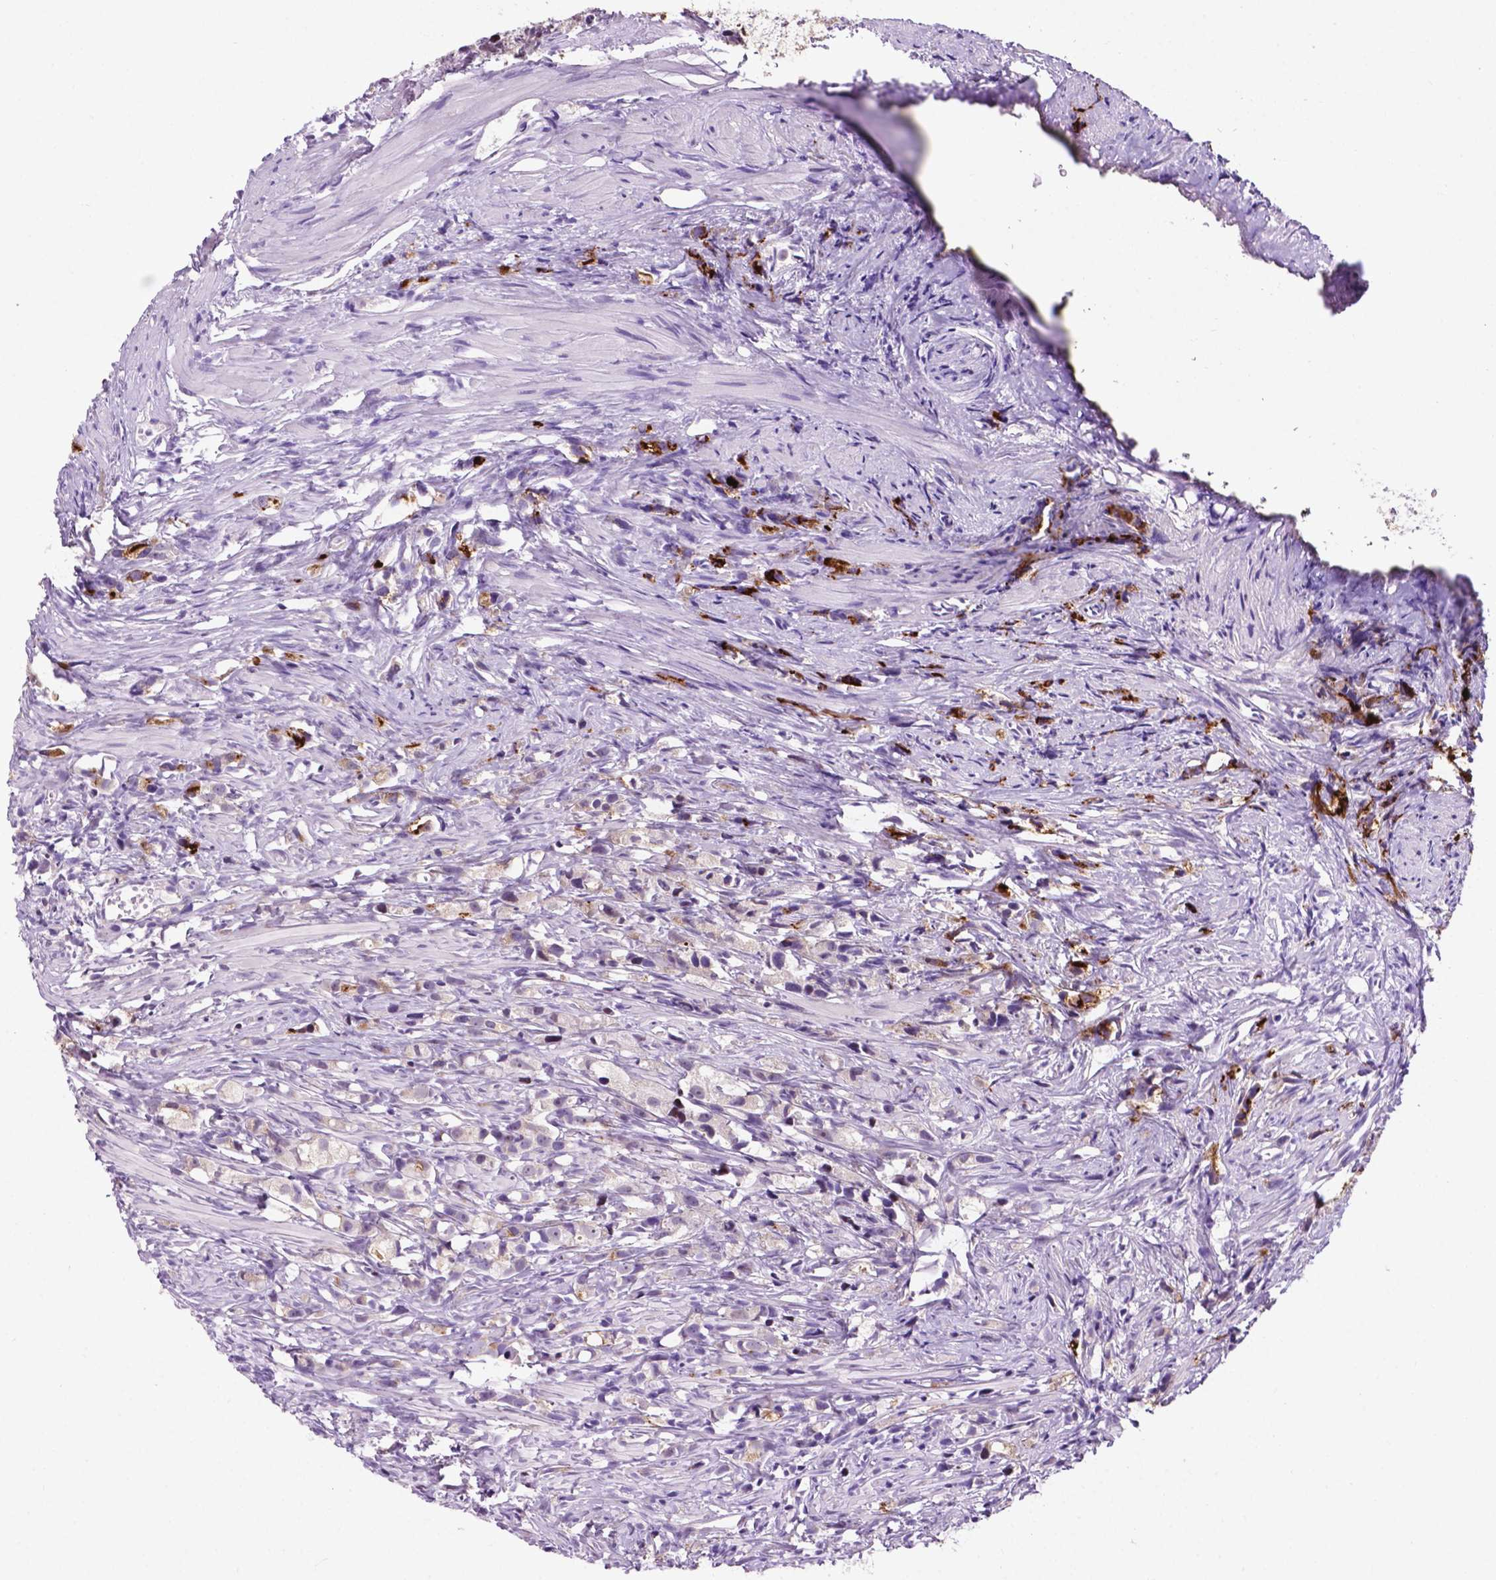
{"staining": {"intensity": "moderate", "quantity": "<25%", "location": "cytoplasmic/membranous"}, "tissue": "prostate cancer", "cell_type": "Tumor cells", "image_type": "cancer", "snomed": [{"axis": "morphology", "description": "Adenocarcinoma, High grade"}, {"axis": "topography", "description": "Prostate"}], "caption": "Immunohistochemistry micrograph of neoplastic tissue: prostate cancer stained using IHC shows low levels of moderate protein expression localized specifically in the cytoplasmic/membranous of tumor cells, appearing as a cytoplasmic/membranous brown color.", "gene": "SMAD3", "patient": {"sex": "male", "age": 75}}